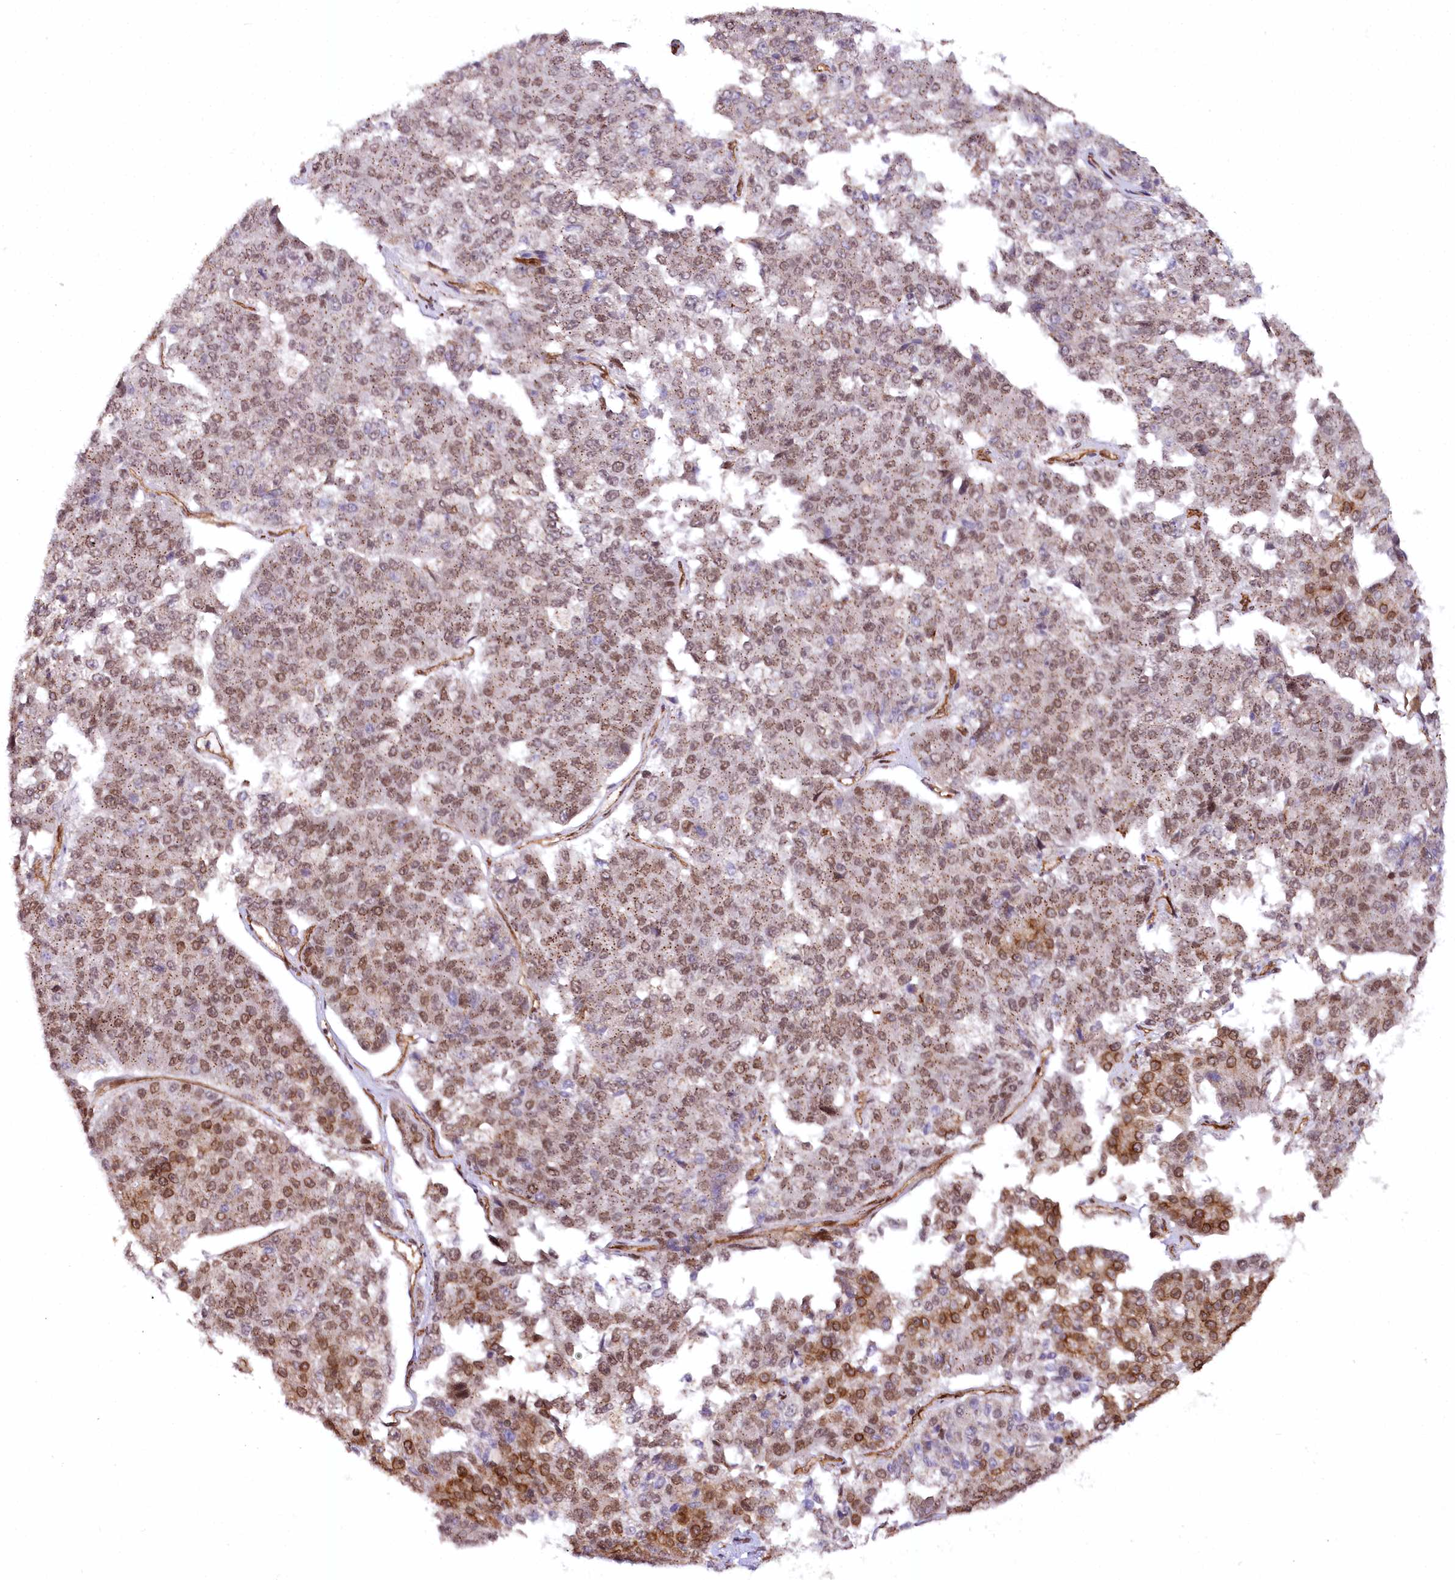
{"staining": {"intensity": "moderate", "quantity": "25%-75%", "location": "cytoplasmic/membranous,nuclear"}, "tissue": "pancreatic cancer", "cell_type": "Tumor cells", "image_type": "cancer", "snomed": [{"axis": "morphology", "description": "Adenocarcinoma, NOS"}, {"axis": "topography", "description": "Pancreas"}], "caption": "Pancreatic cancer stained with a protein marker exhibits moderate staining in tumor cells.", "gene": "COPG1", "patient": {"sex": "male", "age": 50}}